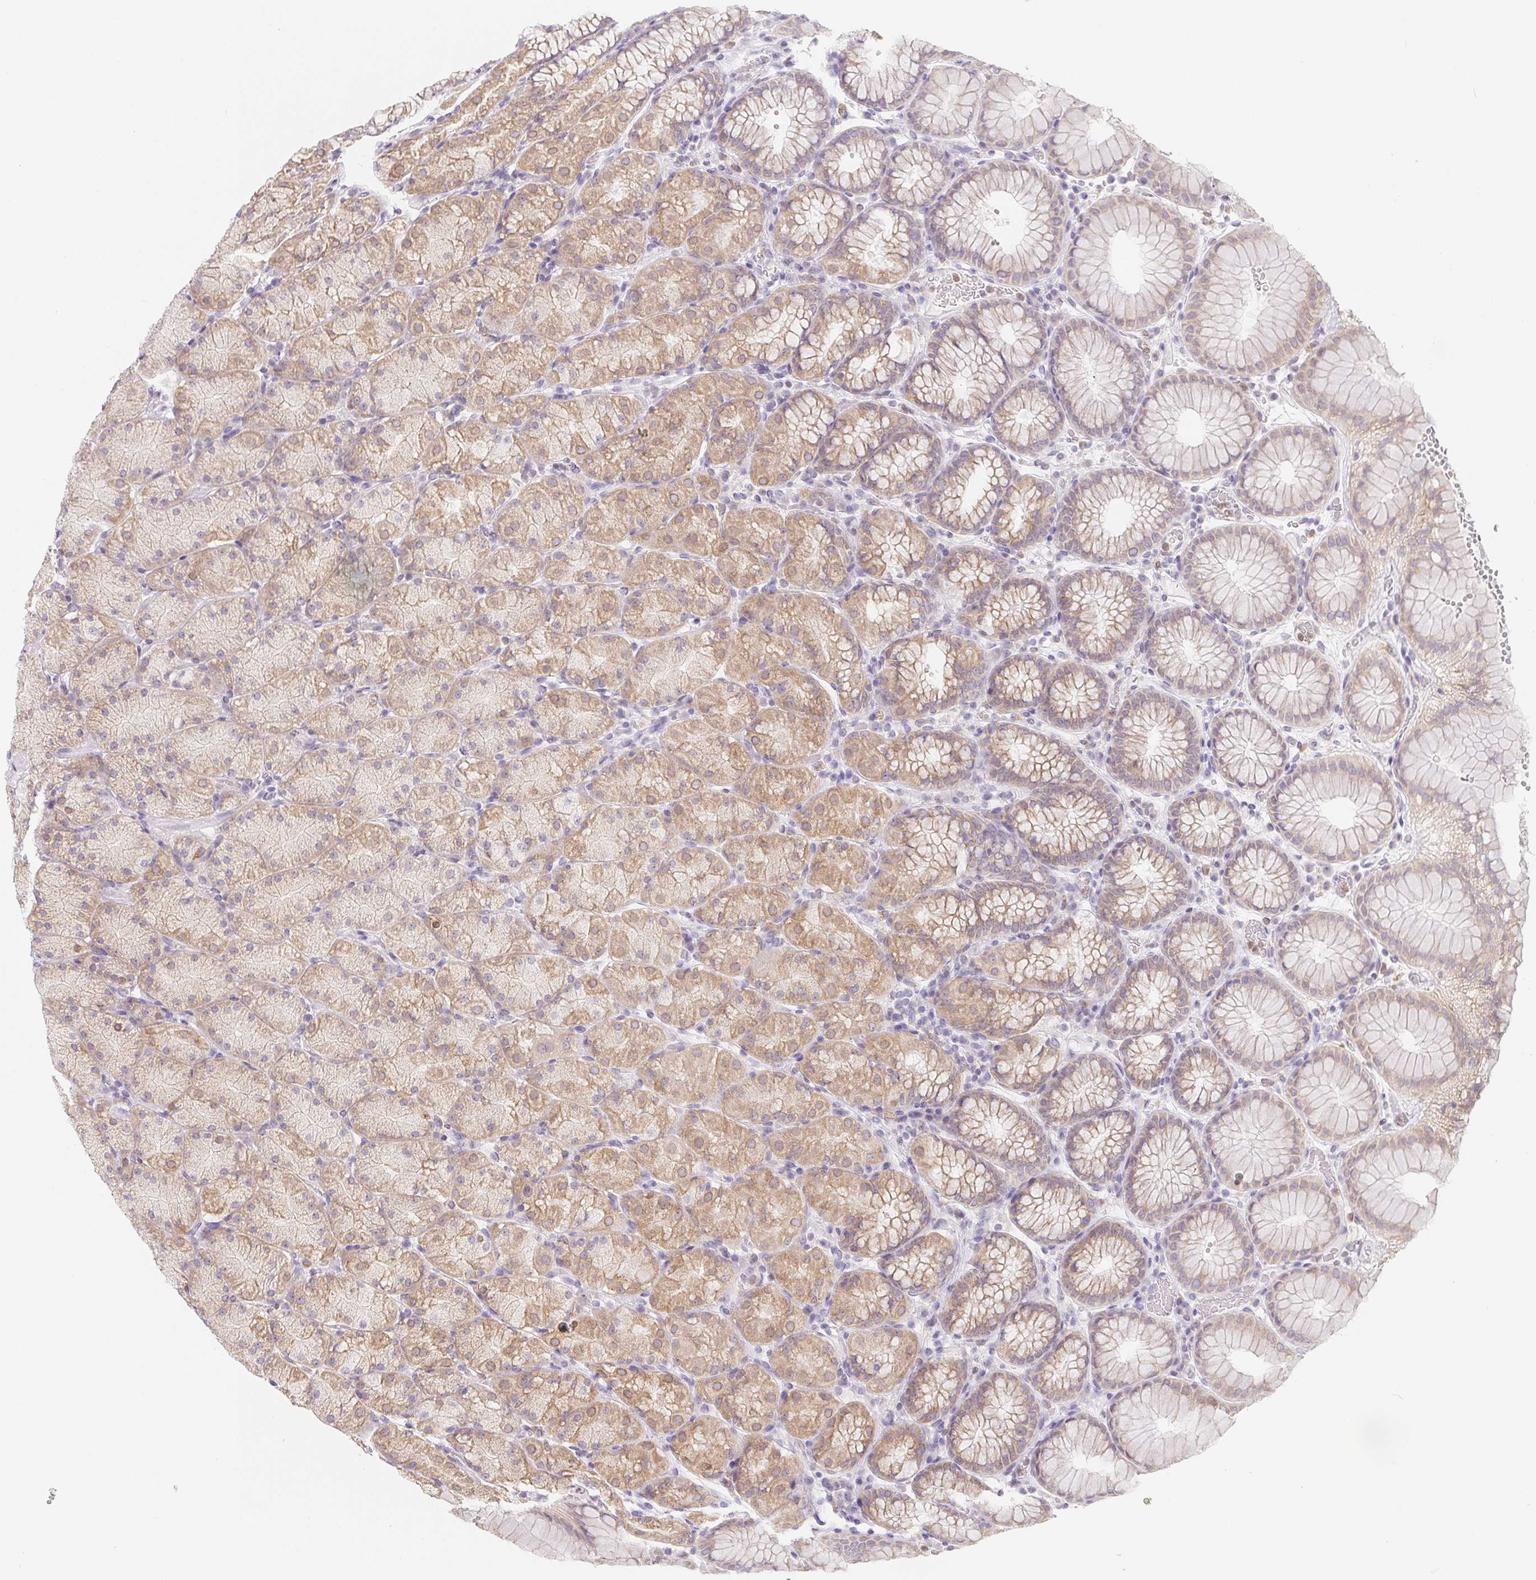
{"staining": {"intensity": "moderate", "quantity": "25%-75%", "location": "cytoplasmic/membranous"}, "tissue": "stomach", "cell_type": "Glandular cells", "image_type": "normal", "snomed": [{"axis": "morphology", "description": "Normal tissue, NOS"}, {"axis": "topography", "description": "Stomach, upper"}, {"axis": "topography", "description": "Stomach"}], "caption": "A histopathology image of stomach stained for a protein demonstrates moderate cytoplasmic/membranous brown staining in glandular cells.", "gene": "SOAT1", "patient": {"sex": "male", "age": 76}}